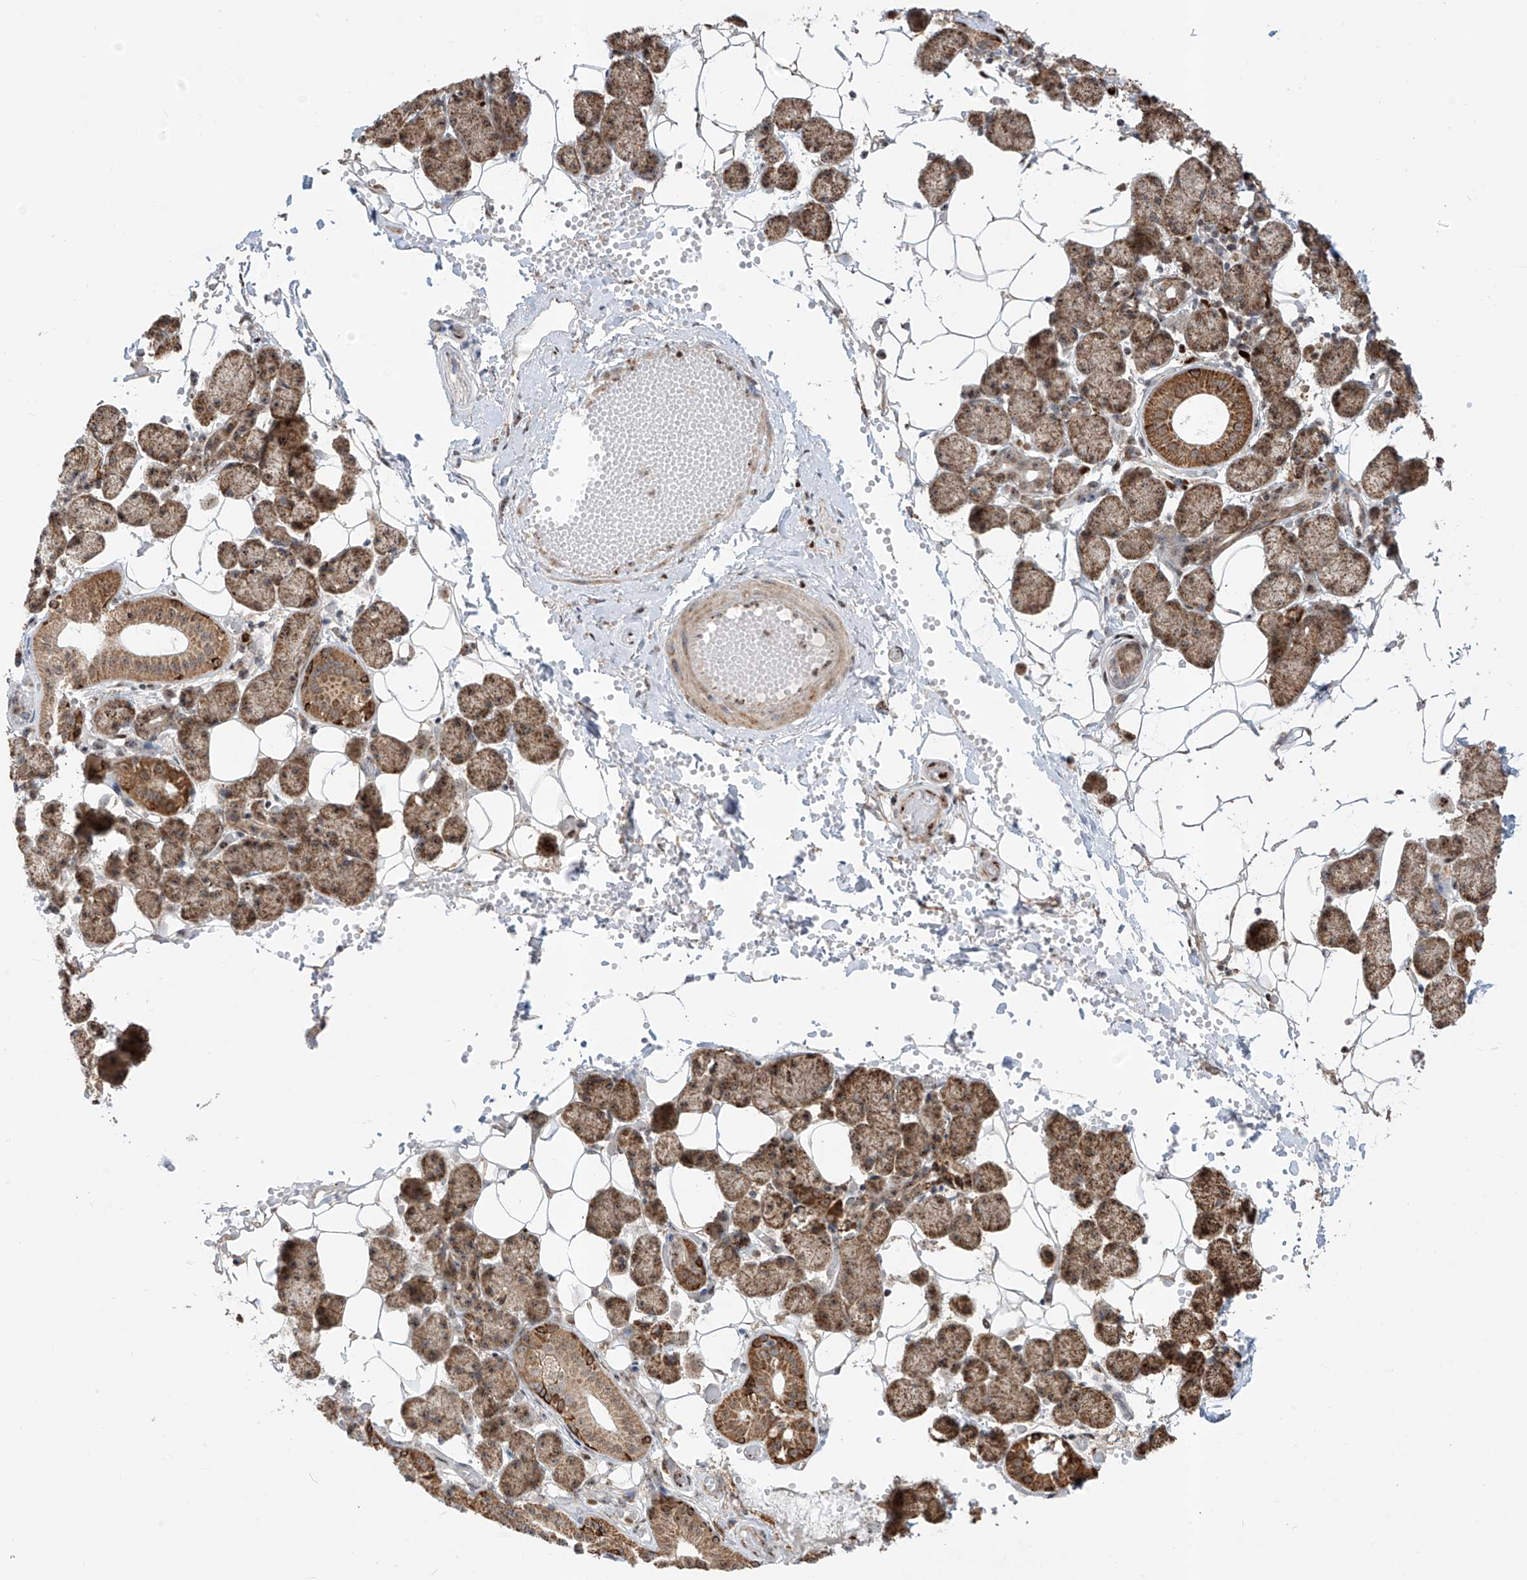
{"staining": {"intensity": "moderate", "quantity": ">75%", "location": "cytoplasmic/membranous,nuclear"}, "tissue": "salivary gland", "cell_type": "Glandular cells", "image_type": "normal", "snomed": [{"axis": "morphology", "description": "Normal tissue, NOS"}, {"axis": "topography", "description": "Salivary gland"}], "caption": "Benign salivary gland demonstrates moderate cytoplasmic/membranous,nuclear staining in about >75% of glandular cells.", "gene": "ZBTB8A", "patient": {"sex": "female", "age": 33}}